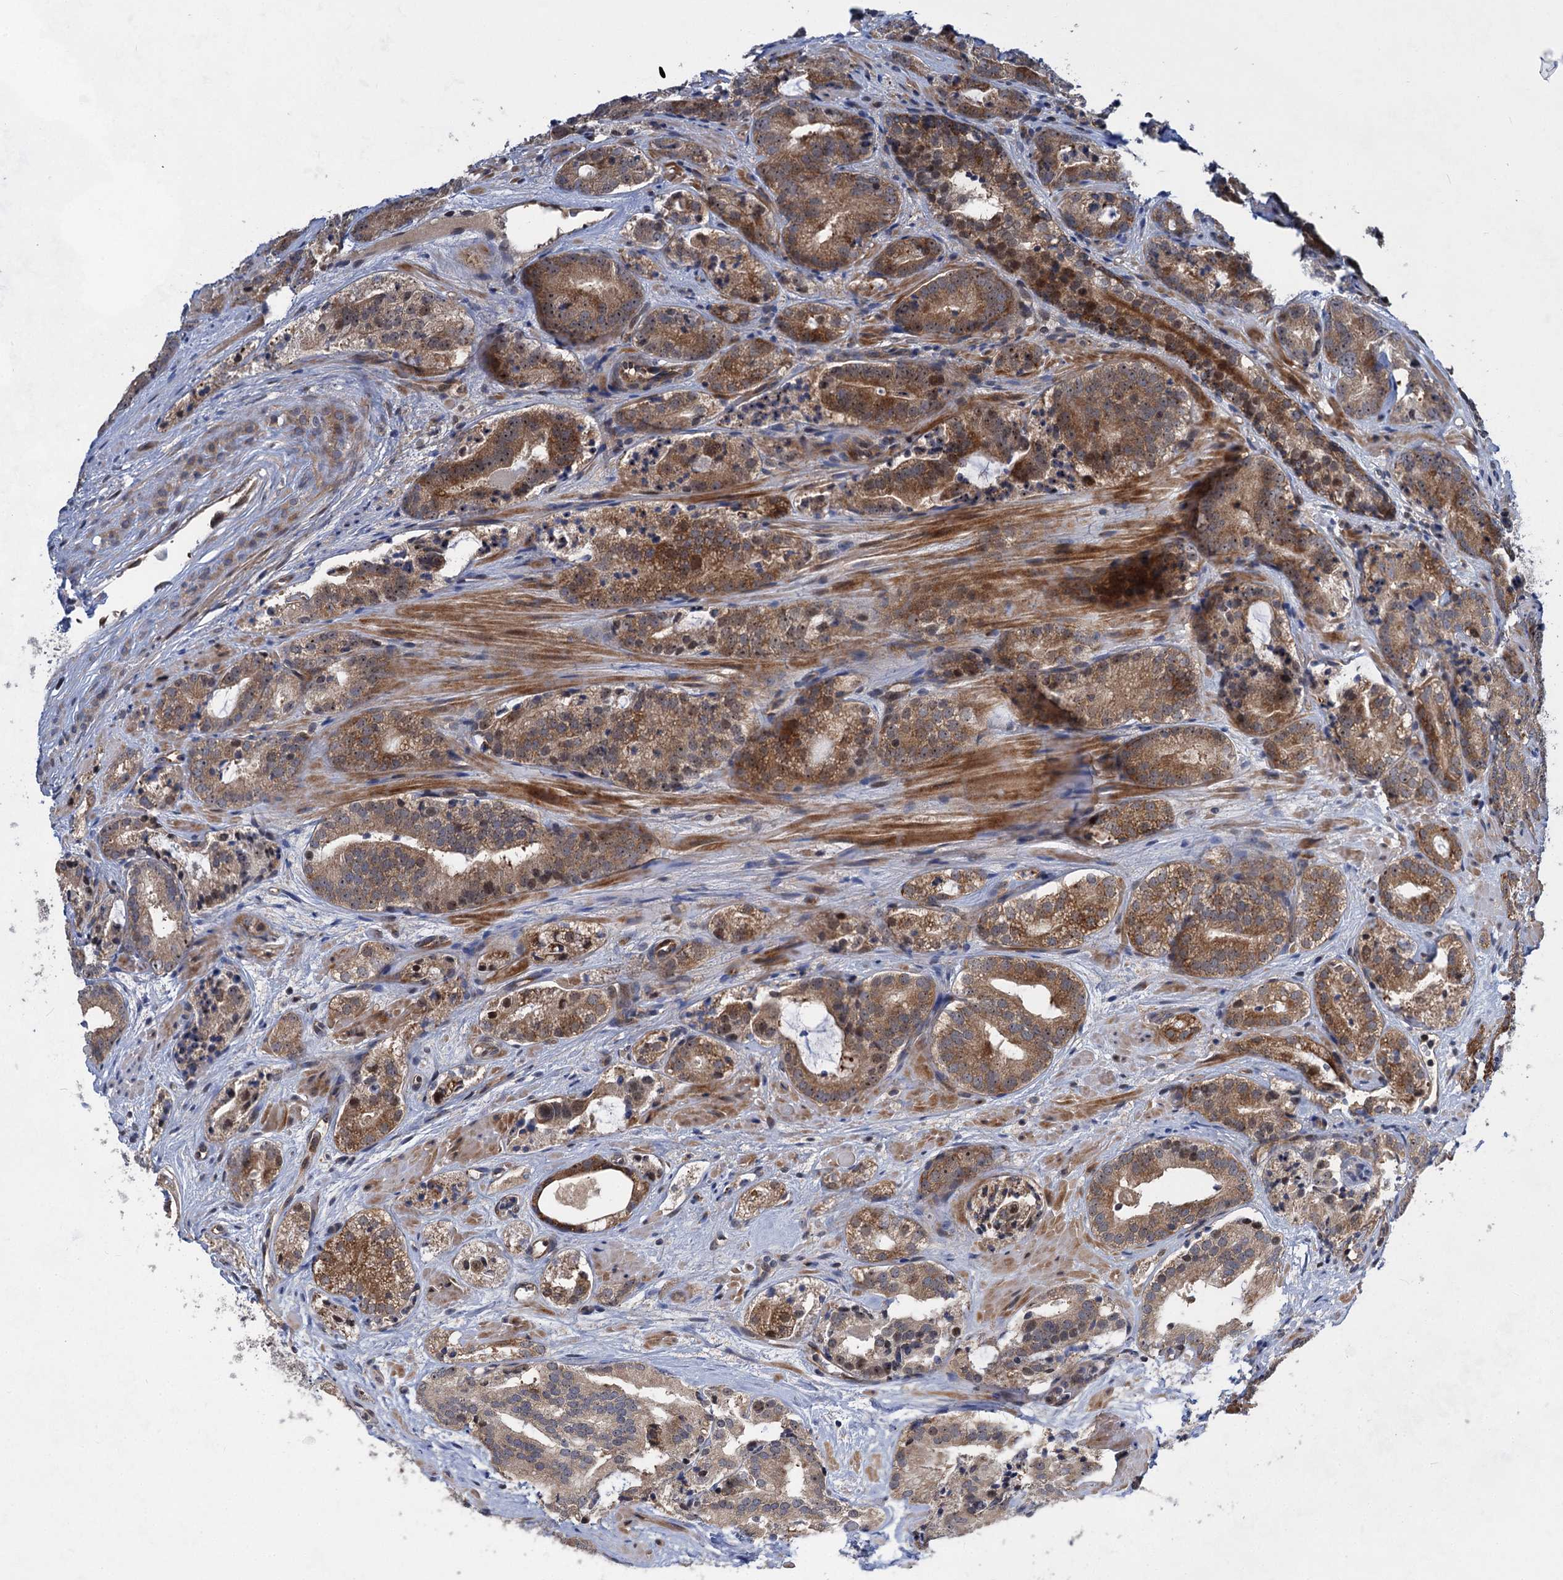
{"staining": {"intensity": "moderate", "quantity": ">75%", "location": "cytoplasmic/membranous"}, "tissue": "prostate cancer", "cell_type": "Tumor cells", "image_type": "cancer", "snomed": [{"axis": "morphology", "description": "Adenocarcinoma, High grade"}, {"axis": "topography", "description": "Prostate"}], "caption": "Protein analysis of high-grade adenocarcinoma (prostate) tissue reveals moderate cytoplasmic/membranous staining in about >75% of tumor cells. (DAB (3,3'-diaminobenzidine) IHC, brown staining for protein, blue staining for nuclei).", "gene": "GPBP1", "patient": {"sex": "male", "age": 57}}